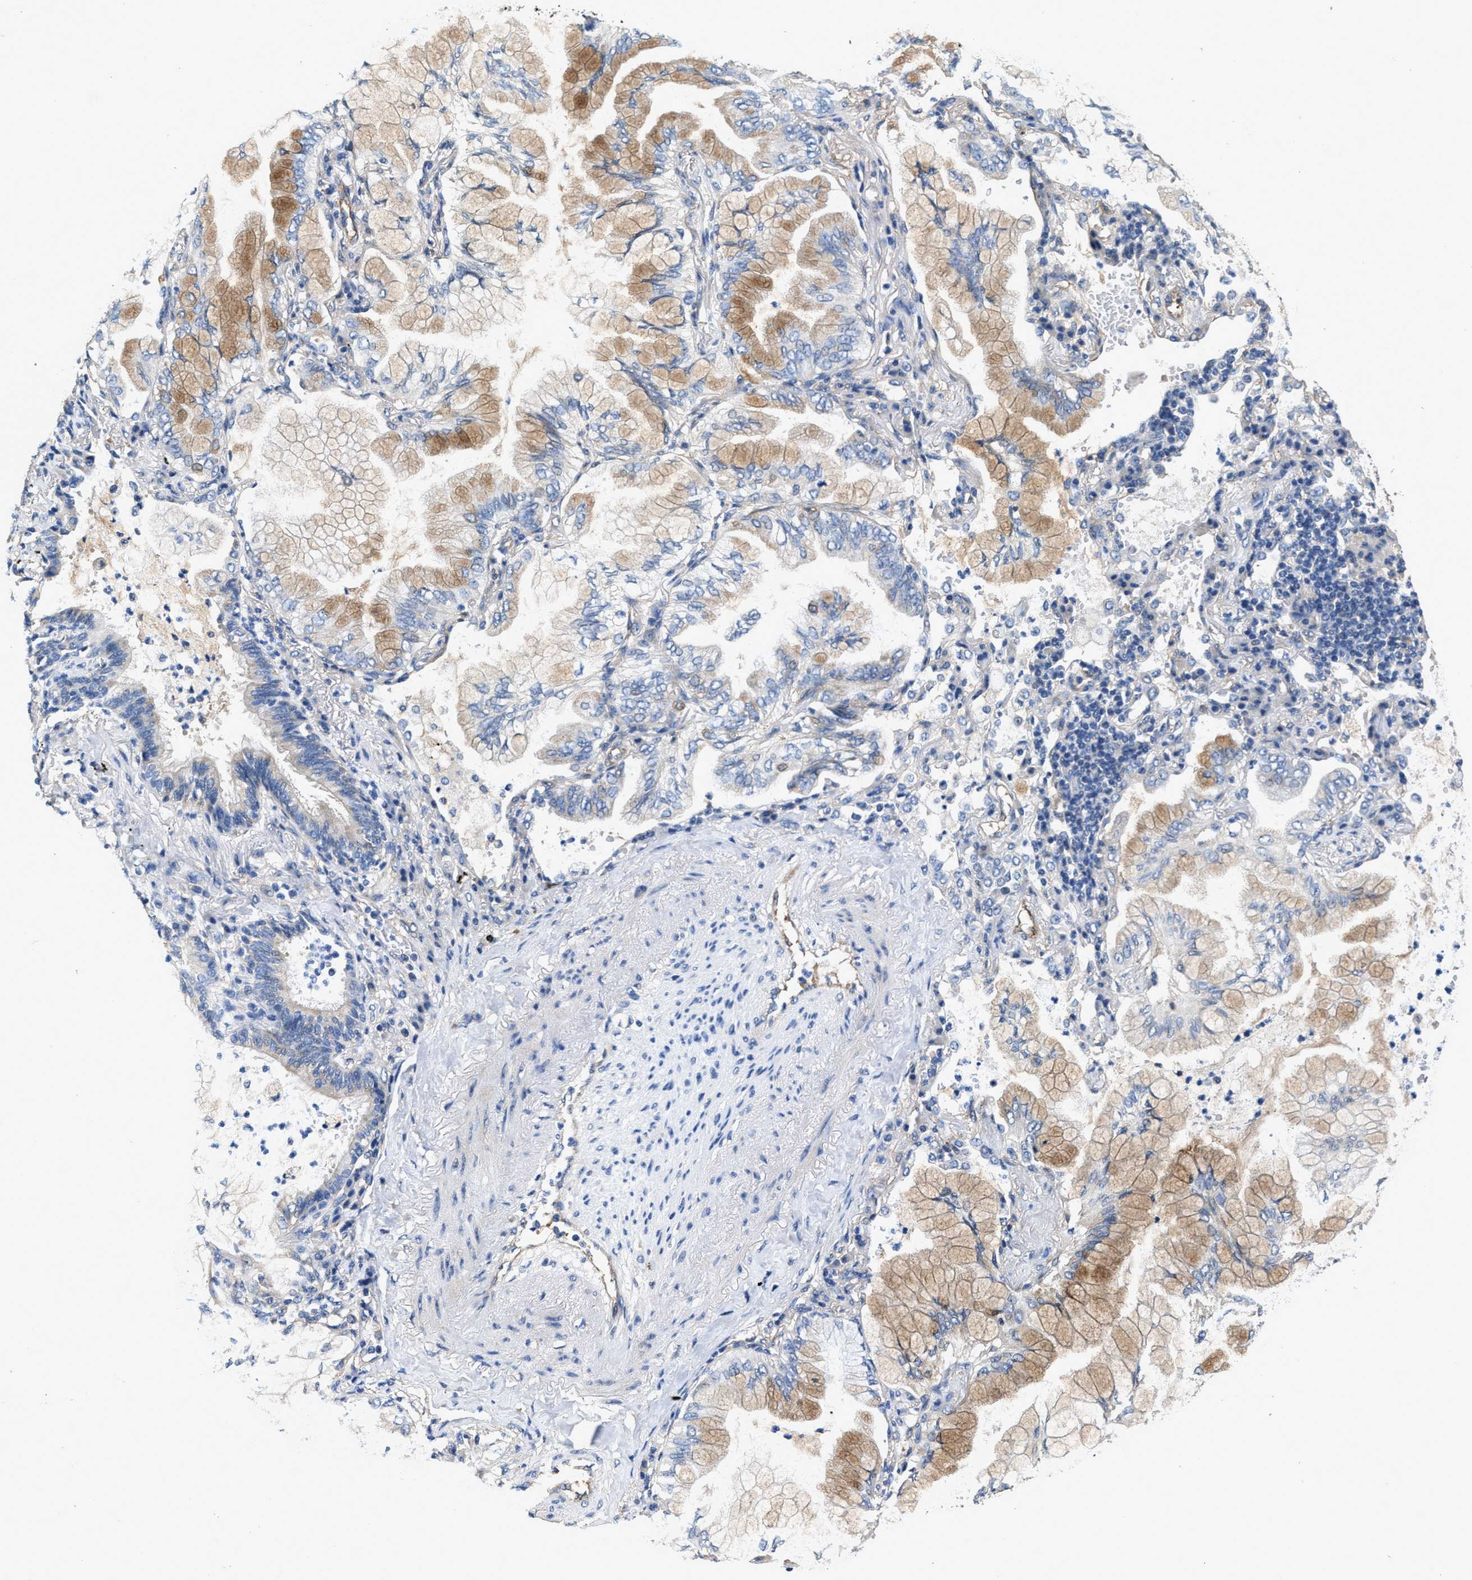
{"staining": {"intensity": "moderate", "quantity": "25%-75%", "location": "cytoplasmic/membranous"}, "tissue": "lung cancer", "cell_type": "Tumor cells", "image_type": "cancer", "snomed": [{"axis": "morphology", "description": "Adenocarcinoma, NOS"}, {"axis": "topography", "description": "Lung"}], "caption": "About 25%-75% of tumor cells in lung cancer demonstrate moderate cytoplasmic/membranous protein positivity as visualized by brown immunohistochemical staining.", "gene": "PEG10", "patient": {"sex": "female", "age": 70}}